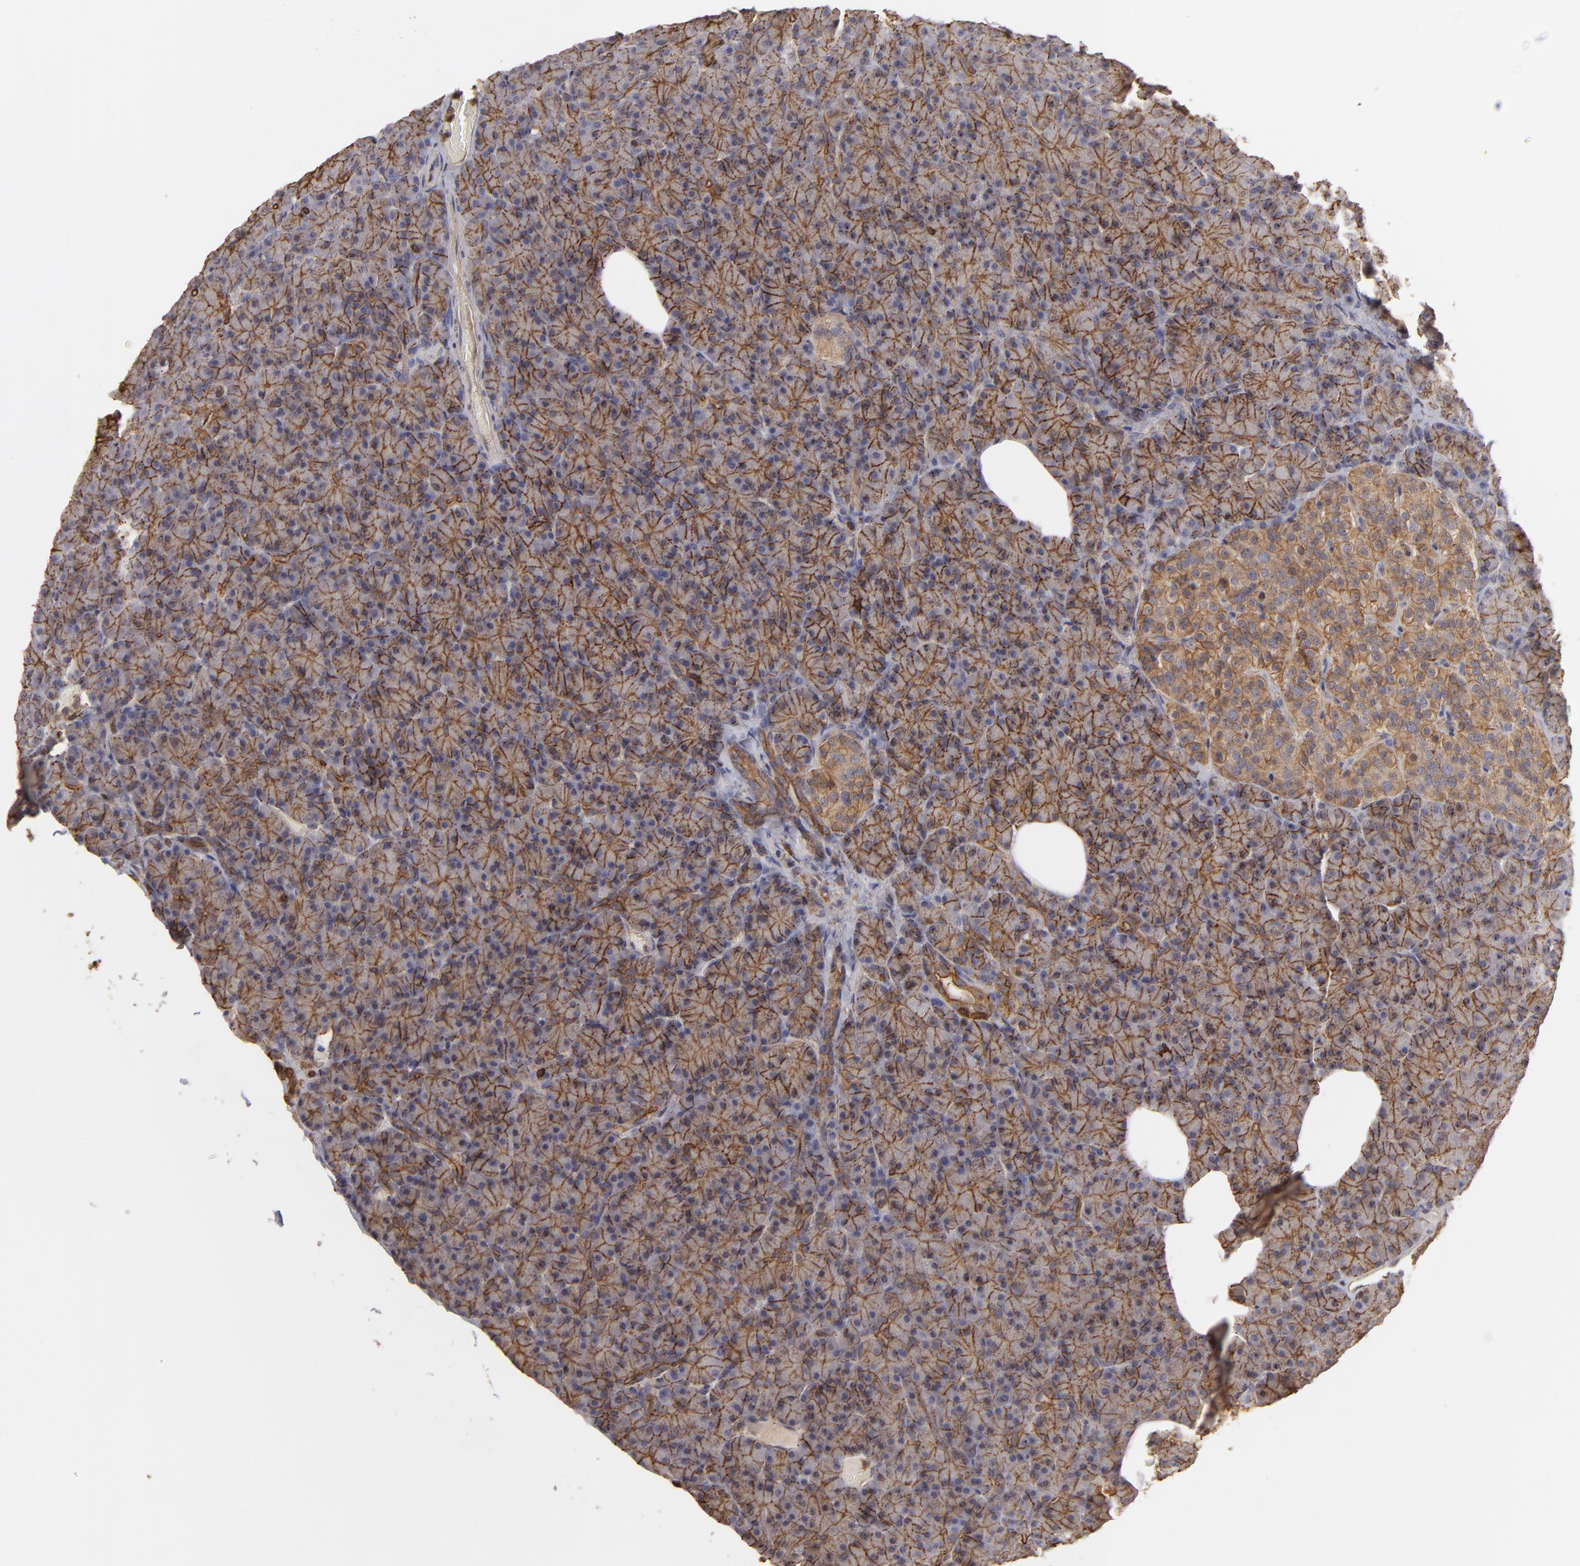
{"staining": {"intensity": "weak", "quantity": ">75%", "location": "cytoplasmic/membranous"}, "tissue": "pancreas", "cell_type": "Exocrine glandular cells", "image_type": "normal", "snomed": [{"axis": "morphology", "description": "Normal tissue, NOS"}, {"axis": "topography", "description": "Pancreas"}], "caption": "This micrograph reveals normal pancreas stained with immunohistochemistry to label a protein in brown. The cytoplasmic/membranous of exocrine glandular cells show weak positivity for the protein. Nuclei are counter-stained blue.", "gene": "ACTB", "patient": {"sex": "female", "age": 43}}